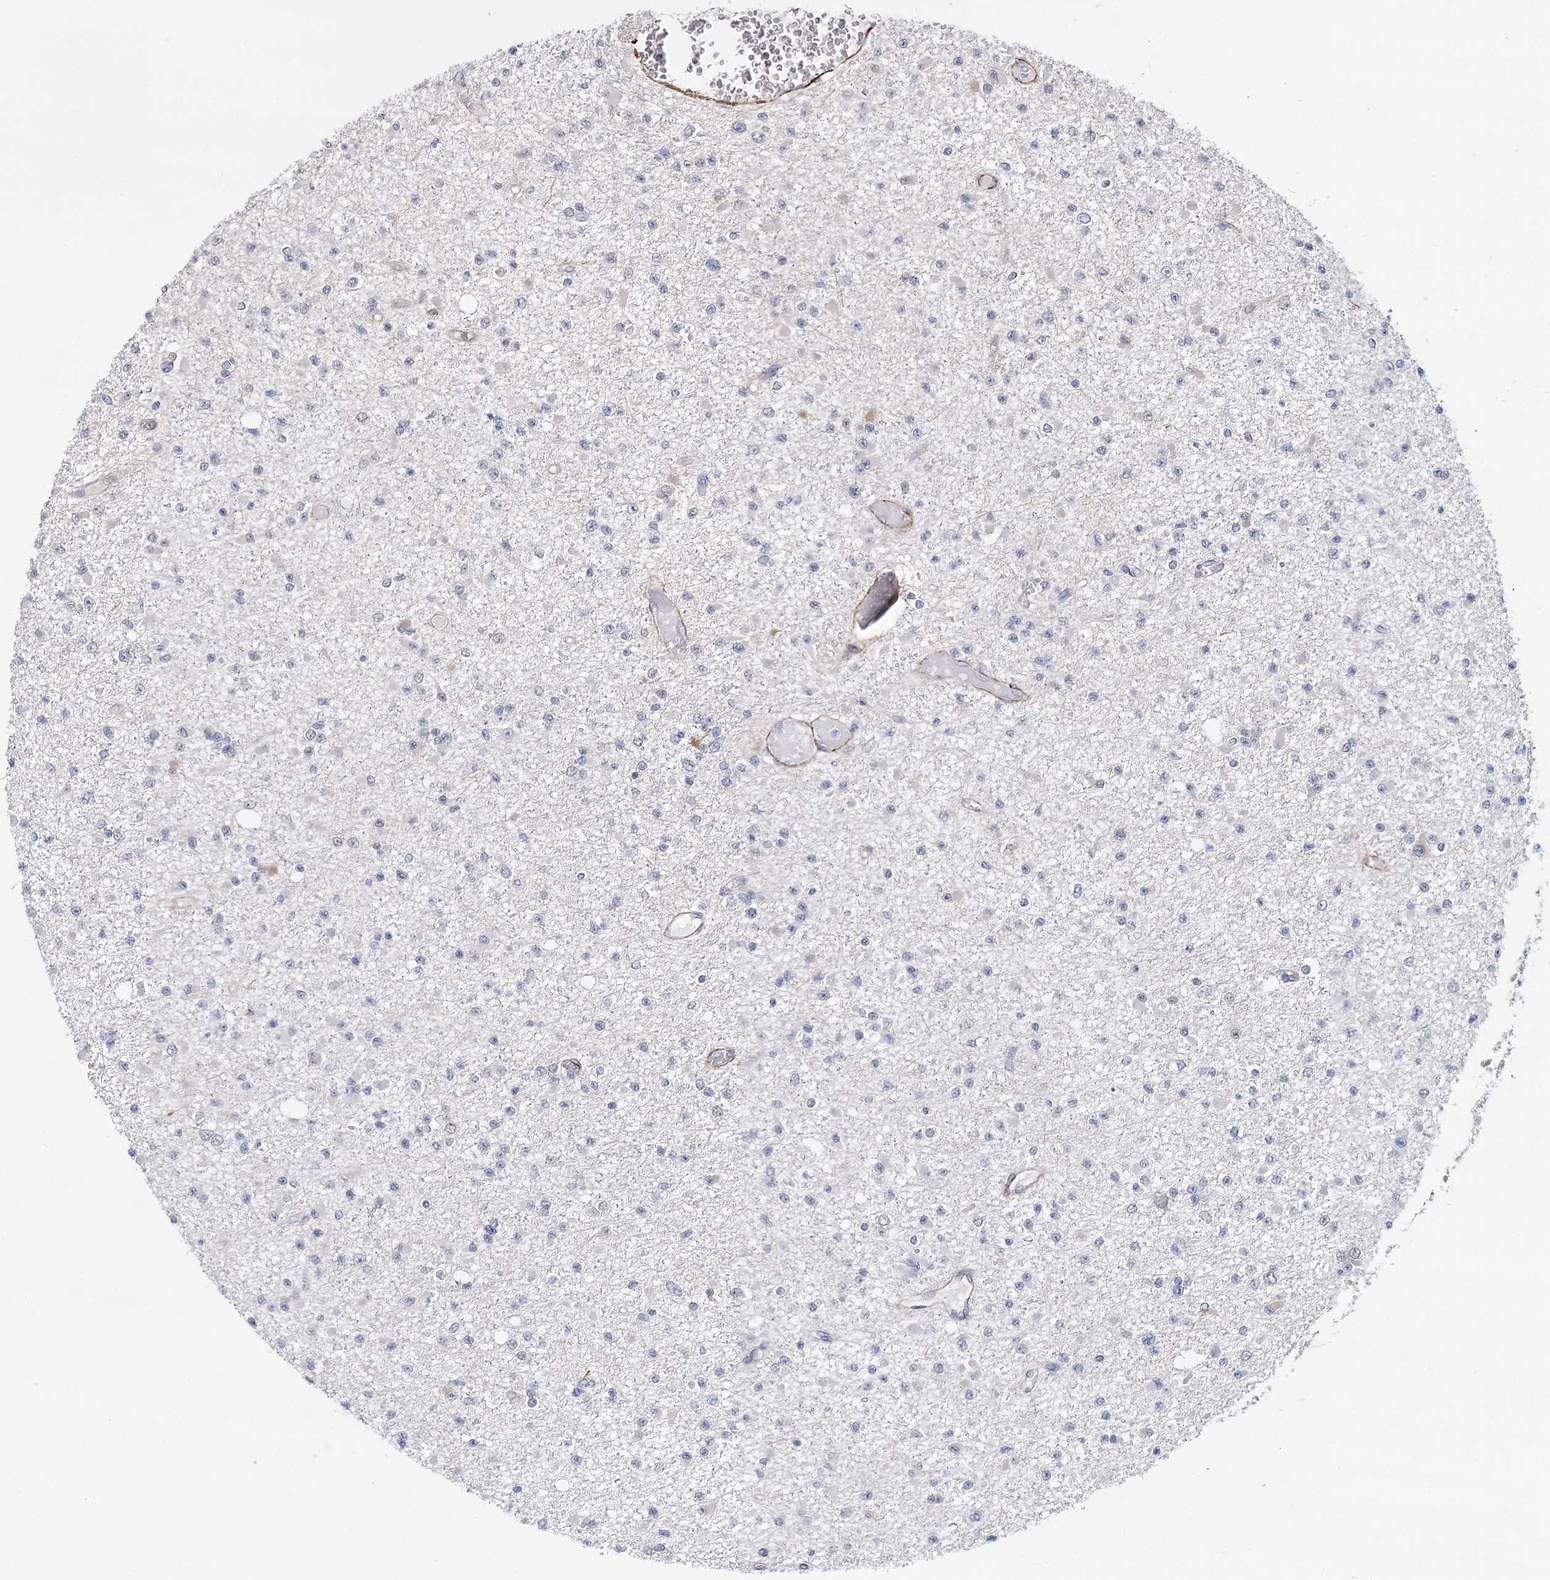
{"staining": {"intensity": "negative", "quantity": "none", "location": "none"}, "tissue": "glioma", "cell_type": "Tumor cells", "image_type": "cancer", "snomed": [{"axis": "morphology", "description": "Glioma, malignant, Low grade"}, {"axis": "topography", "description": "Brain"}], "caption": "Malignant low-grade glioma was stained to show a protein in brown. There is no significant positivity in tumor cells. Nuclei are stained in blue.", "gene": "CFAP46", "patient": {"sex": "female", "age": 22}}